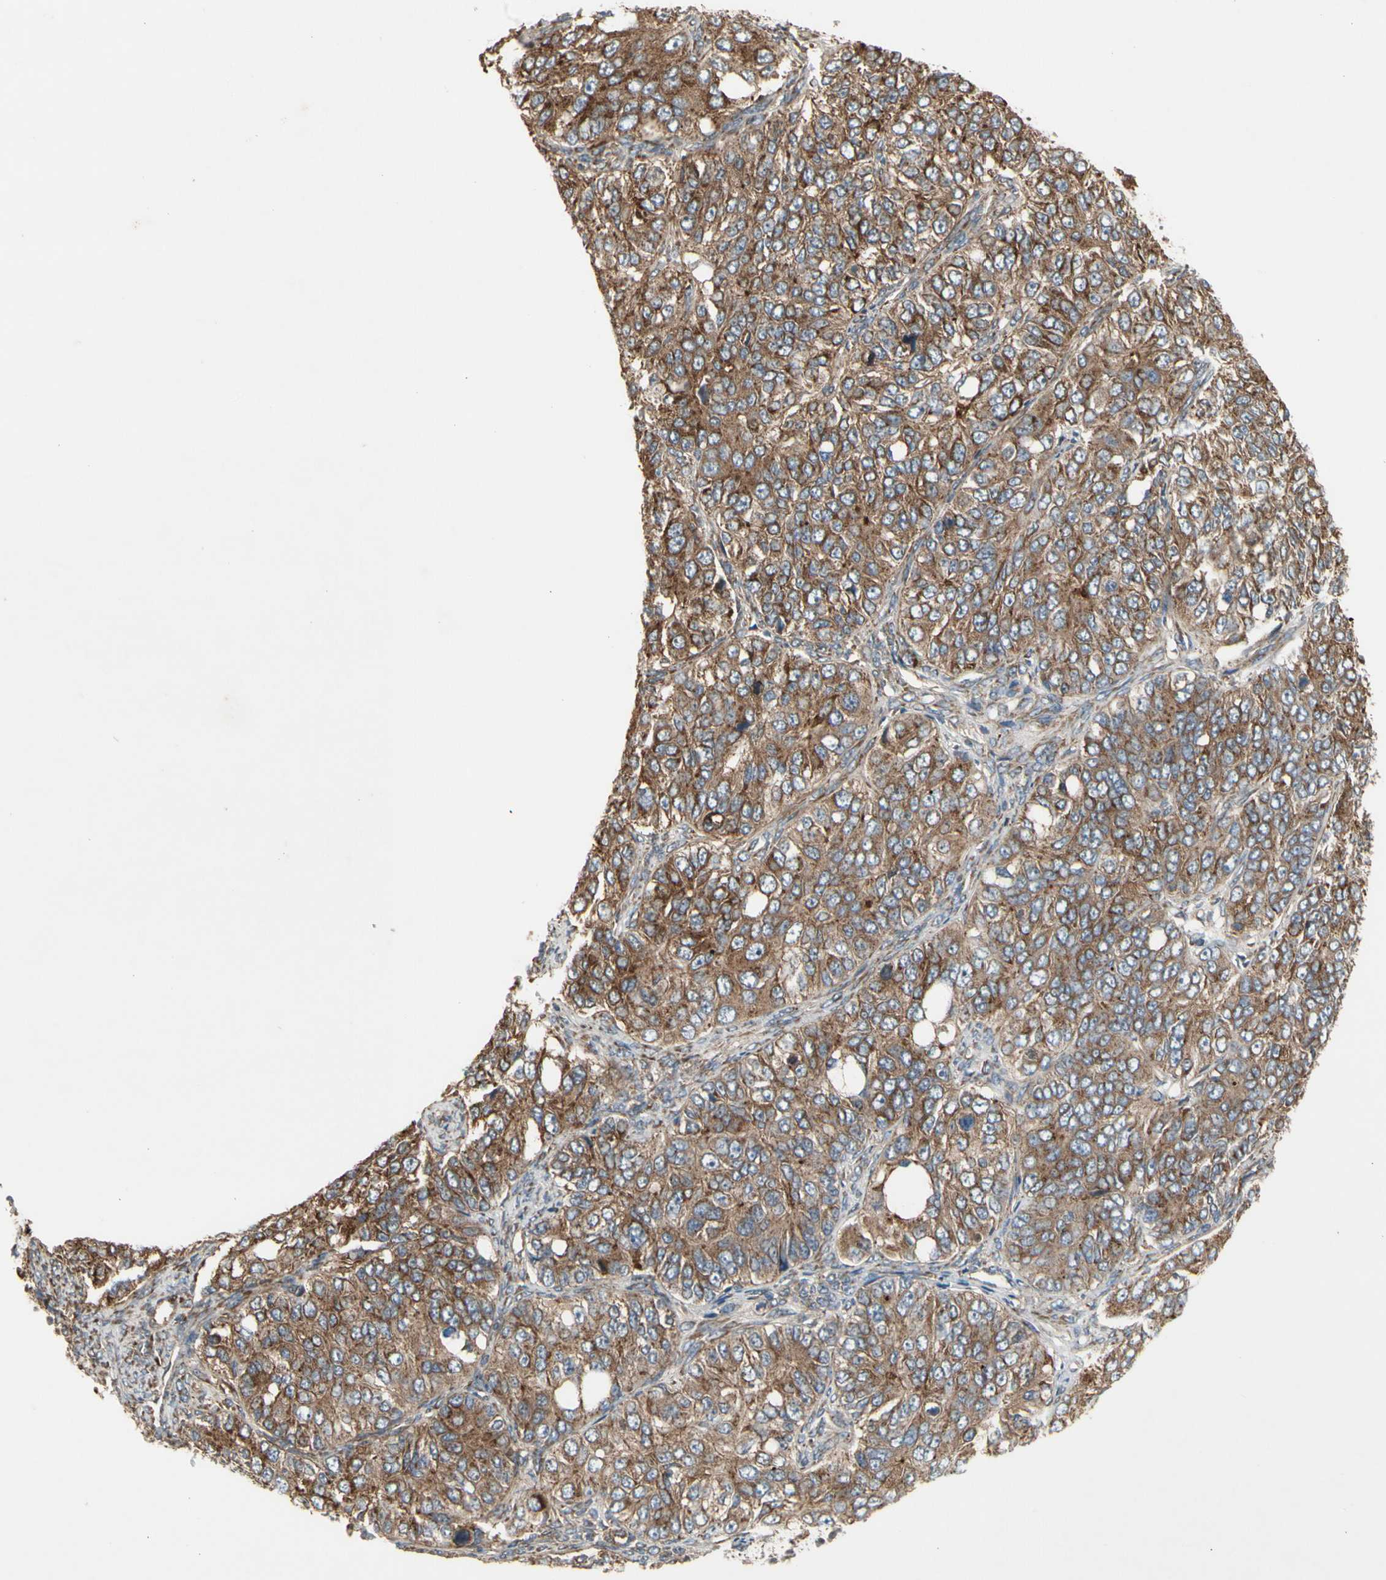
{"staining": {"intensity": "strong", "quantity": ">75%", "location": "cytoplasmic/membranous"}, "tissue": "ovarian cancer", "cell_type": "Tumor cells", "image_type": "cancer", "snomed": [{"axis": "morphology", "description": "Carcinoma, endometroid"}, {"axis": "topography", "description": "Ovary"}], "caption": "Ovarian endometroid carcinoma stained with immunohistochemistry demonstrates strong cytoplasmic/membranous staining in about >75% of tumor cells.", "gene": "SLC39A9", "patient": {"sex": "female", "age": 51}}